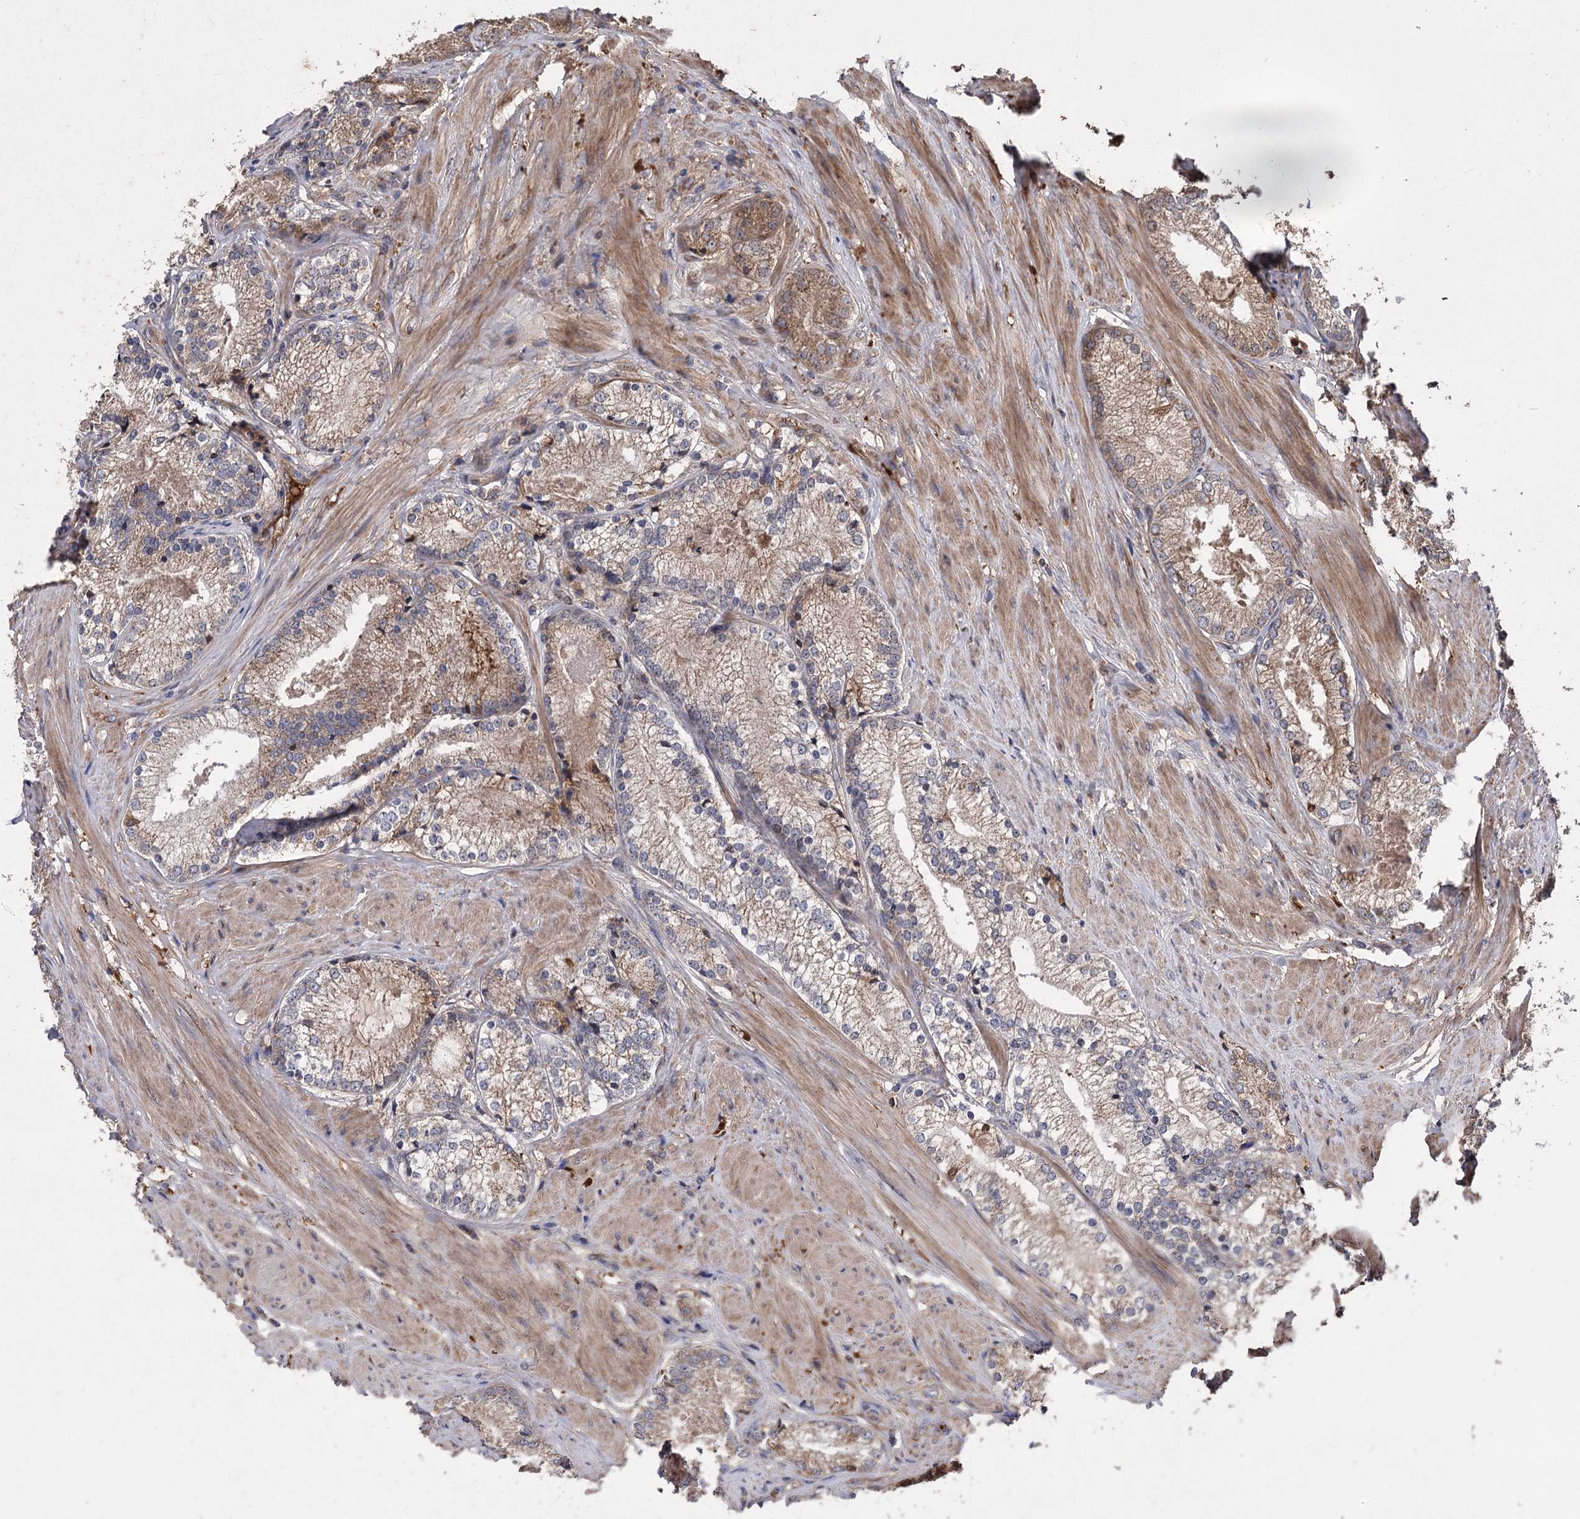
{"staining": {"intensity": "moderate", "quantity": ">75%", "location": "cytoplasmic/membranous"}, "tissue": "prostate cancer", "cell_type": "Tumor cells", "image_type": "cancer", "snomed": [{"axis": "morphology", "description": "Adenocarcinoma, High grade"}, {"axis": "topography", "description": "Prostate"}], "caption": "A micrograph of human prostate high-grade adenocarcinoma stained for a protein exhibits moderate cytoplasmic/membranous brown staining in tumor cells.", "gene": "RASSF3", "patient": {"sex": "male", "age": 66}}